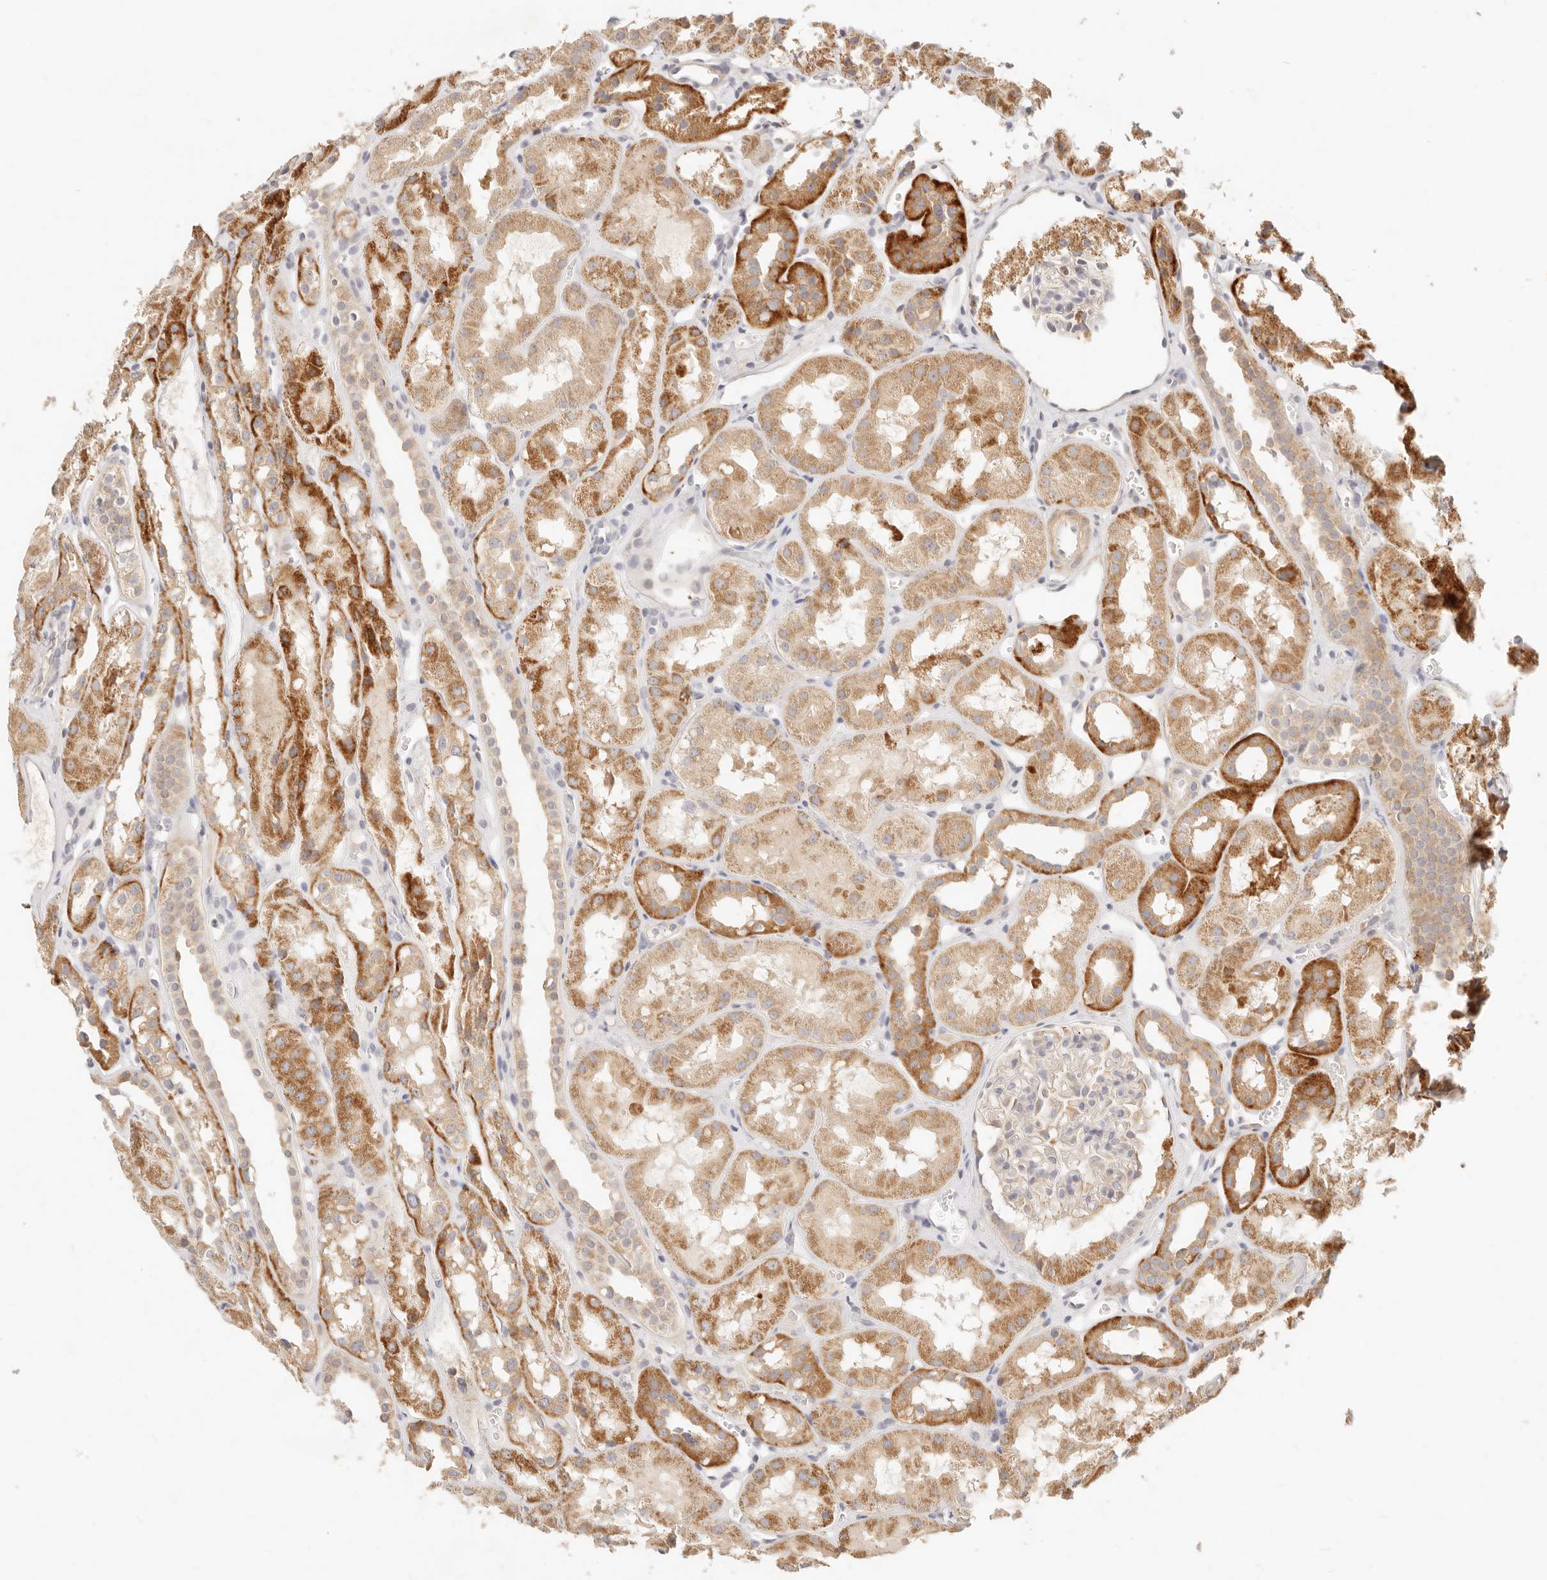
{"staining": {"intensity": "moderate", "quantity": "<25%", "location": "cytoplasmic/membranous"}, "tissue": "kidney", "cell_type": "Cells in glomeruli", "image_type": "normal", "snomed": [{"axis": "morphology", "description": "Normal tissue, NOS"}, {"axis": "topography", "description": "Kidney"}], "caption": "Immunohistochemical staining of normal human kidney reveals <25% levels of moderate cytoplasmic/membranous protein positivity in approximately <25% of cells in glomeruli. (IHC, brightfield microscopy, high magnification).", "gene": "RUBCNL", "patient": {"sex": "male", "age": 16}}